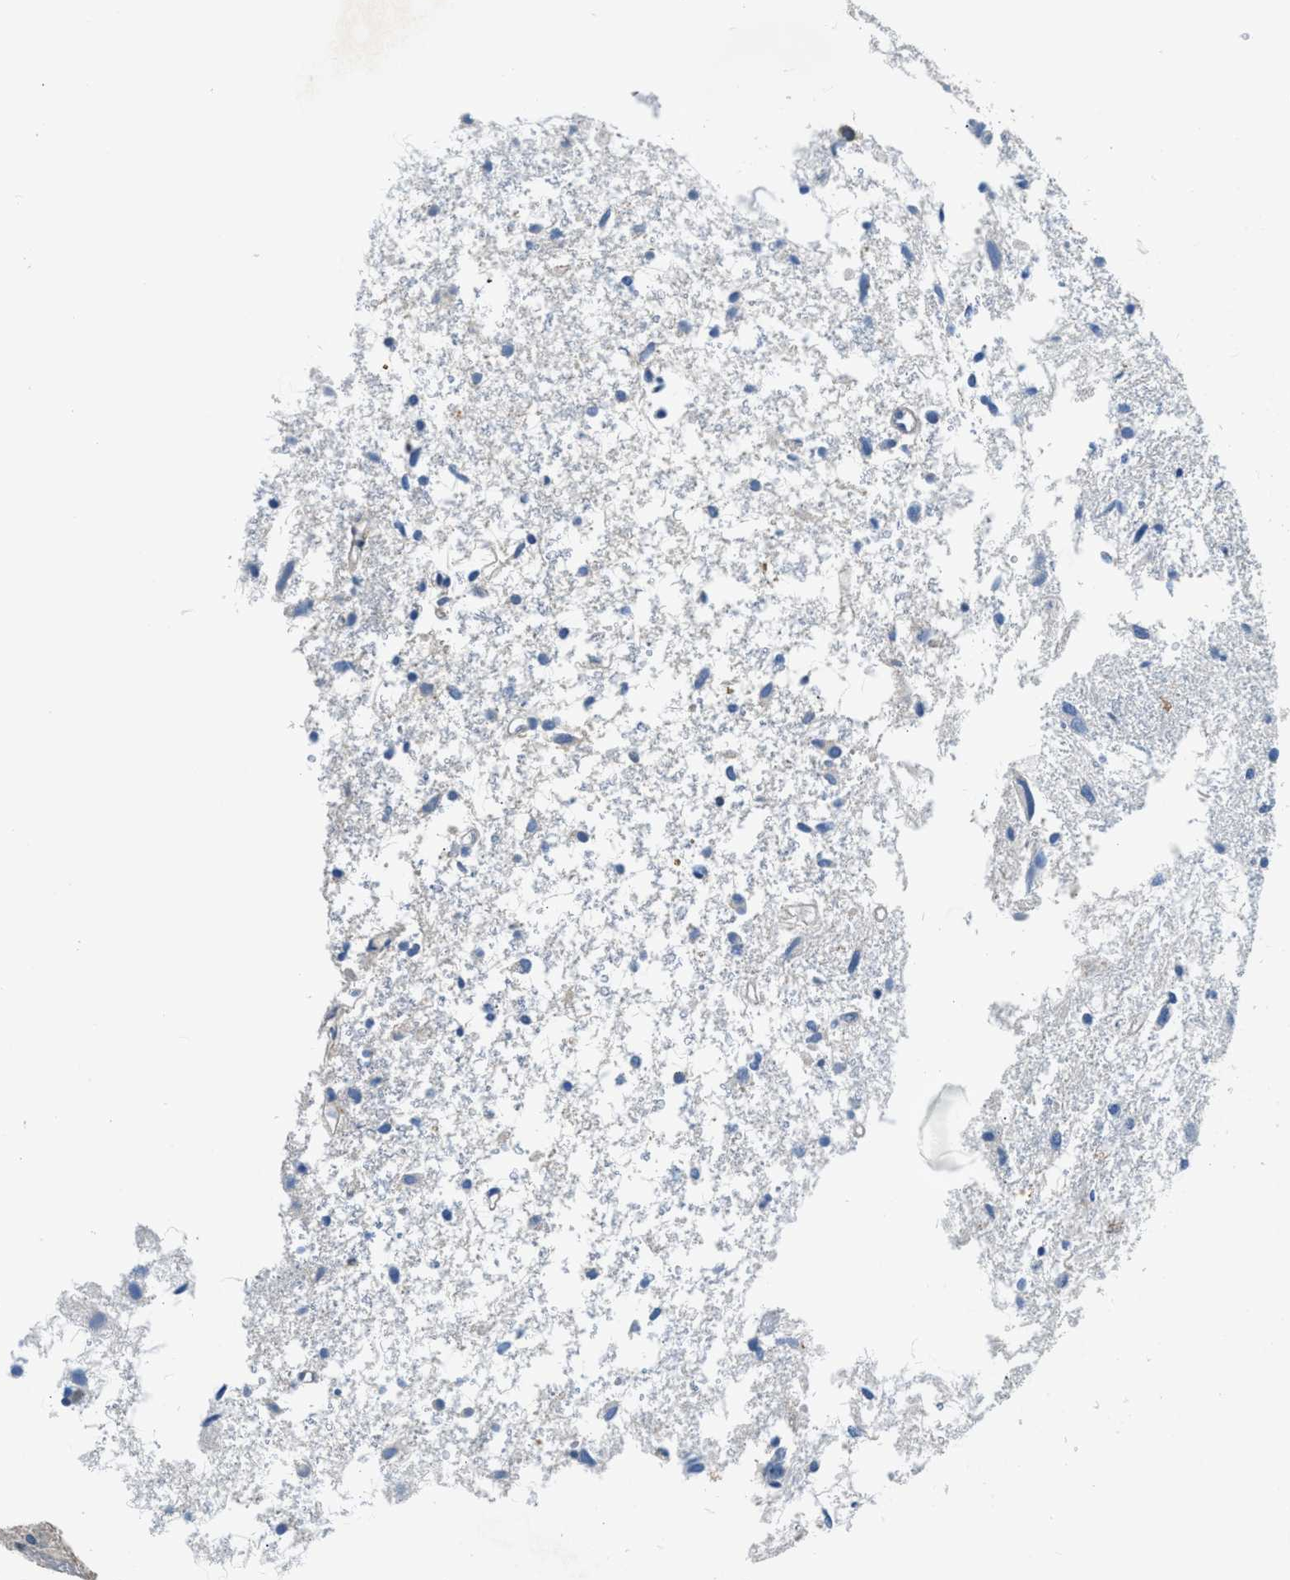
{"staining": {"intensity": "negative", "quantity": "none", "location": "none"}, "tissue": "glioma", "cell_type": "Tumor cells", "image_type": "cancer", "snomed": [{"axis": "morphology", "description": "Glioma, malignant, High grade"}, {"axis": "topography", "description": "Brain"}], "caption": "High-grade glioma (malignant) stained for a protein using immunohistochemistry (IHC) demonstrates no positivity tumor cells.", "gene": "TOX", "patient": {"sex": "female", "age": 59}}